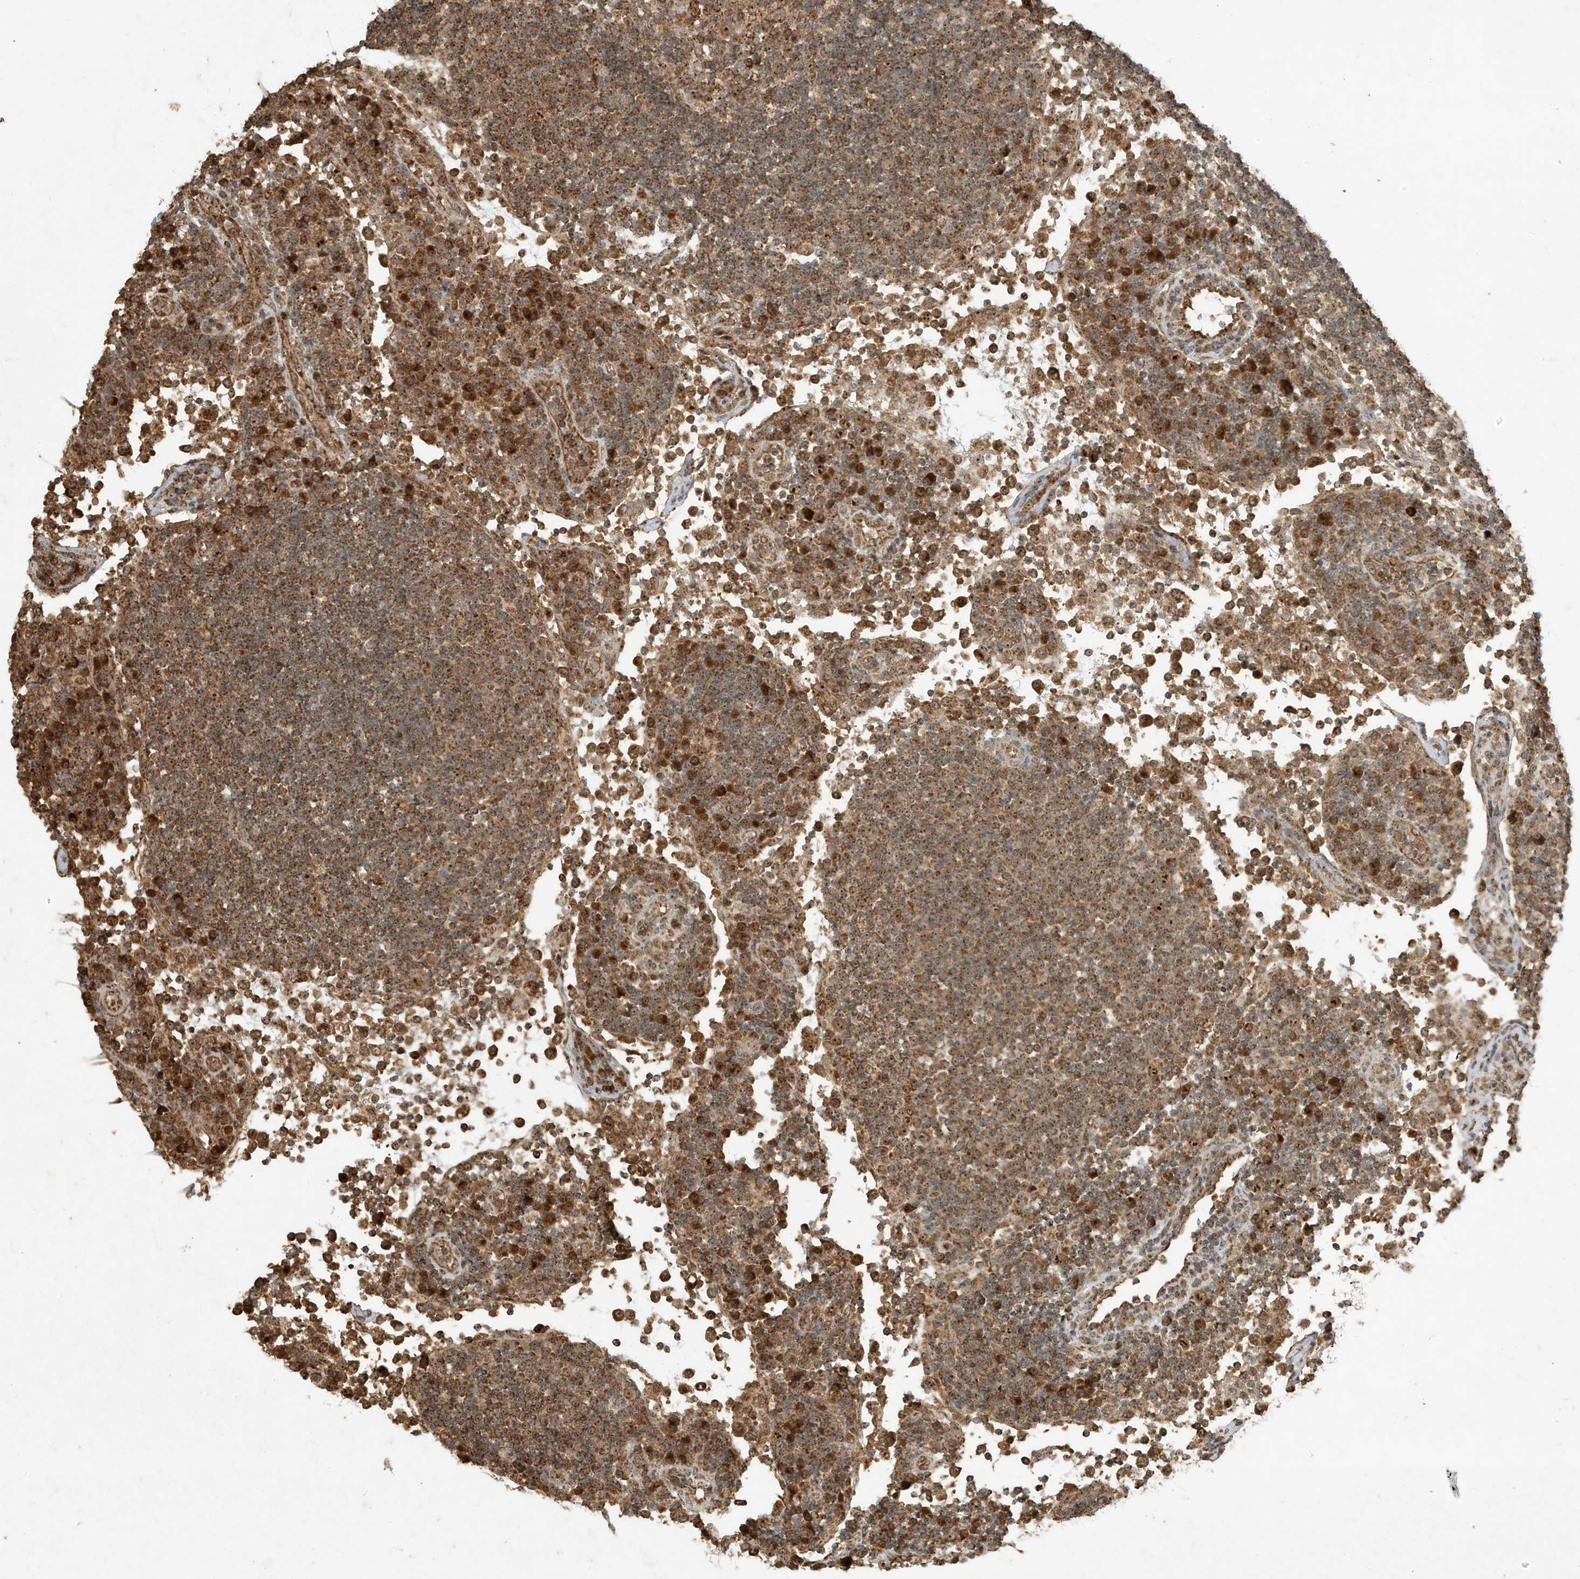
{"staining": {"intensity": "moderate", "quantity": ">75%", "location": "cytoplasmic/membranous,nuclear"}, "tissue": "lymph node", "cell_type": "Germinal center cells", "image_type": "normal", "snomed": [{"axis": "morphology", "description": "Normal tissue, NOS"}, {"axis": "topography", "description": "Lymph node"}], "caption": "The photomicrograph exhibits immunohistochemical staining of unremarkable lymph node. There is moderate cytoplasmic/membranous,nuclear staining is present in about >75% of germinal center cells.", "gene": "ABCB9", "patient": {"sex": "female", "age": 53}}